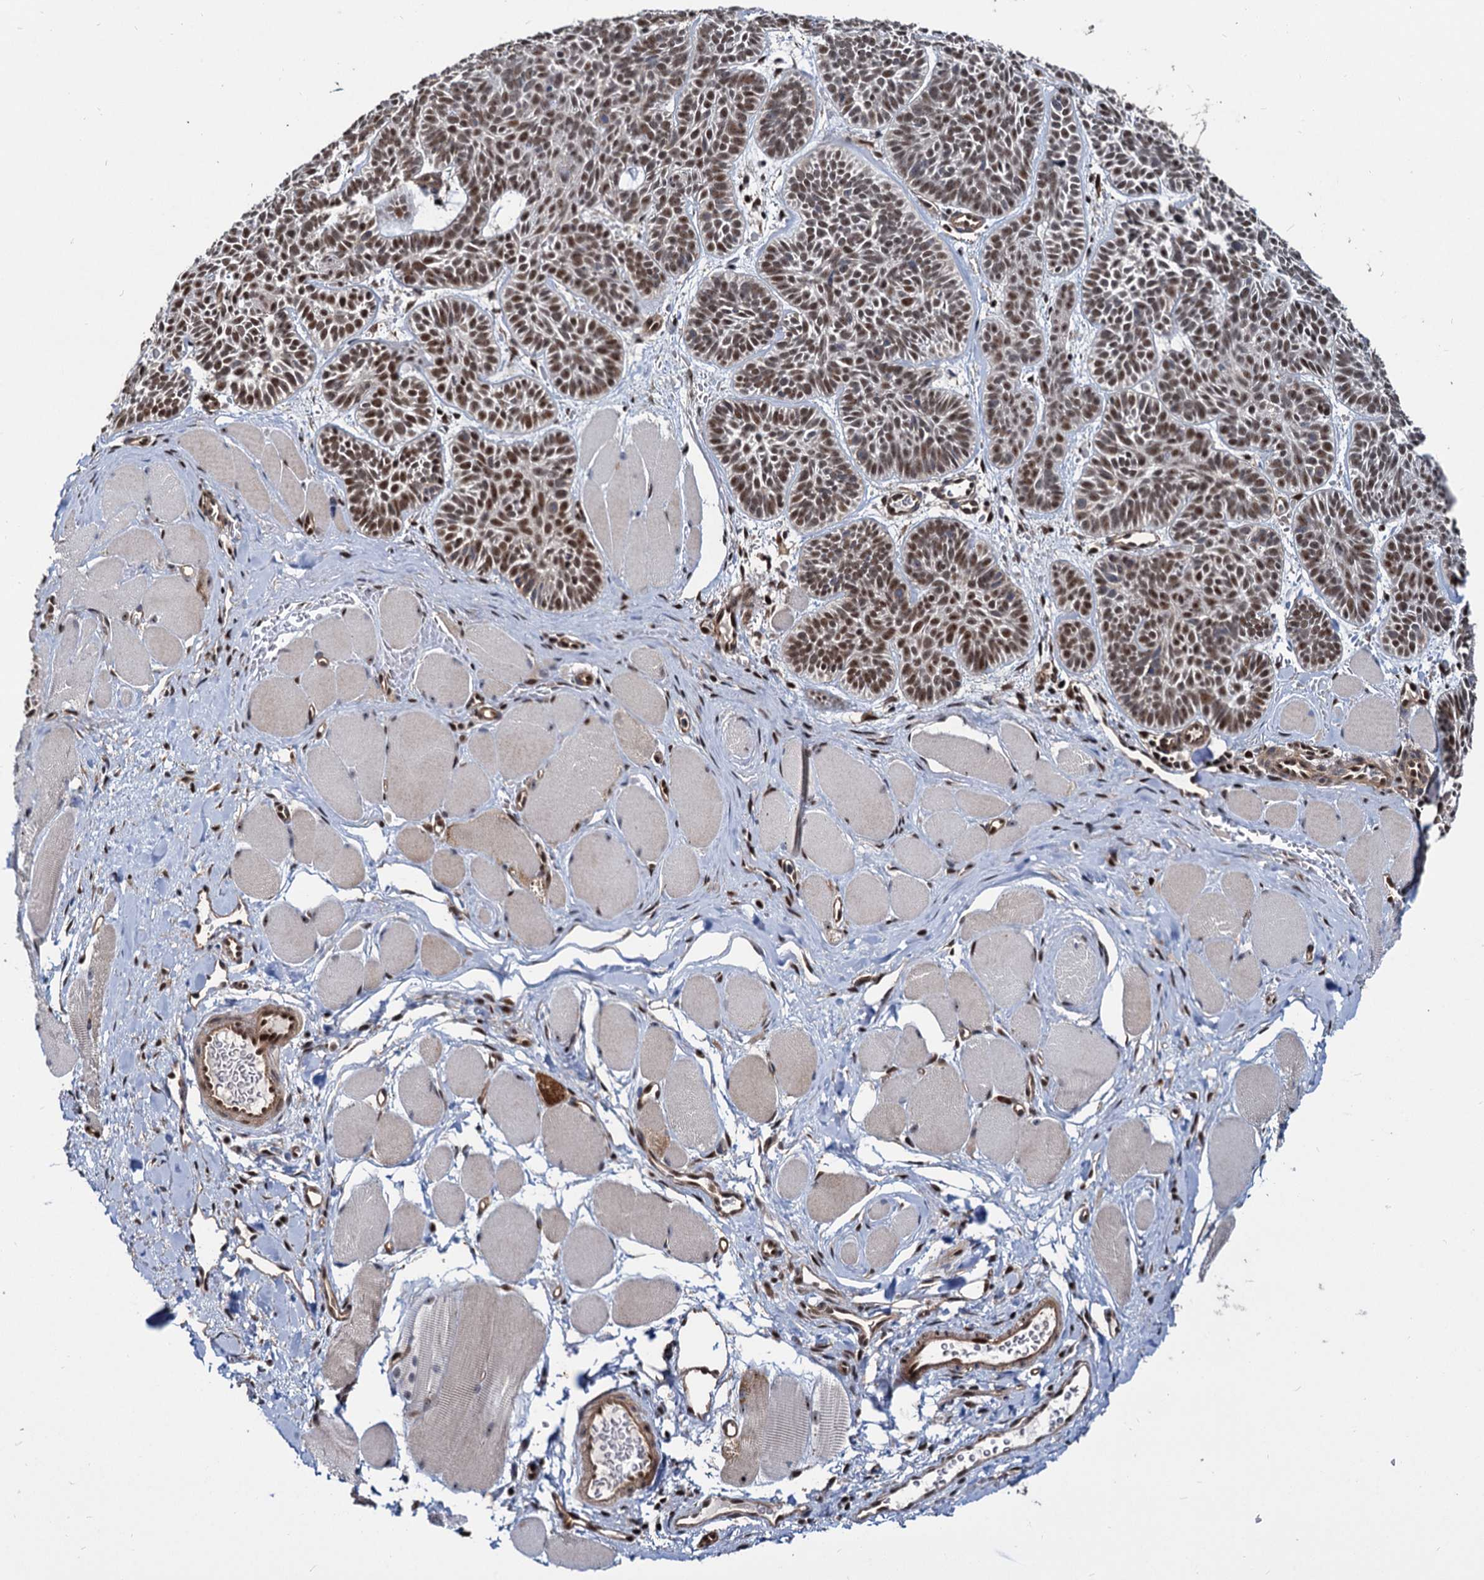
{"staining": {"intensity": "moderate", "quantity": ">75%", "location": "nuclear"}, "tissue": "skin cancer", "cell_type": "Tumor cells", "image_type": "cancer", "snomed": [{"axis": "morphology", "description": "Basal cell carcinoma"}, {"axis": "topography", "description": "Skin"}], "caption": "IHC histopathology image of human skin cancer stained for a protein (brown), which displays medium levels of moderate nuclear staining in approximately >75% of tumor cells.", "gene": "UBLCP1", "patient": {"sex": "male", "age": 85}}